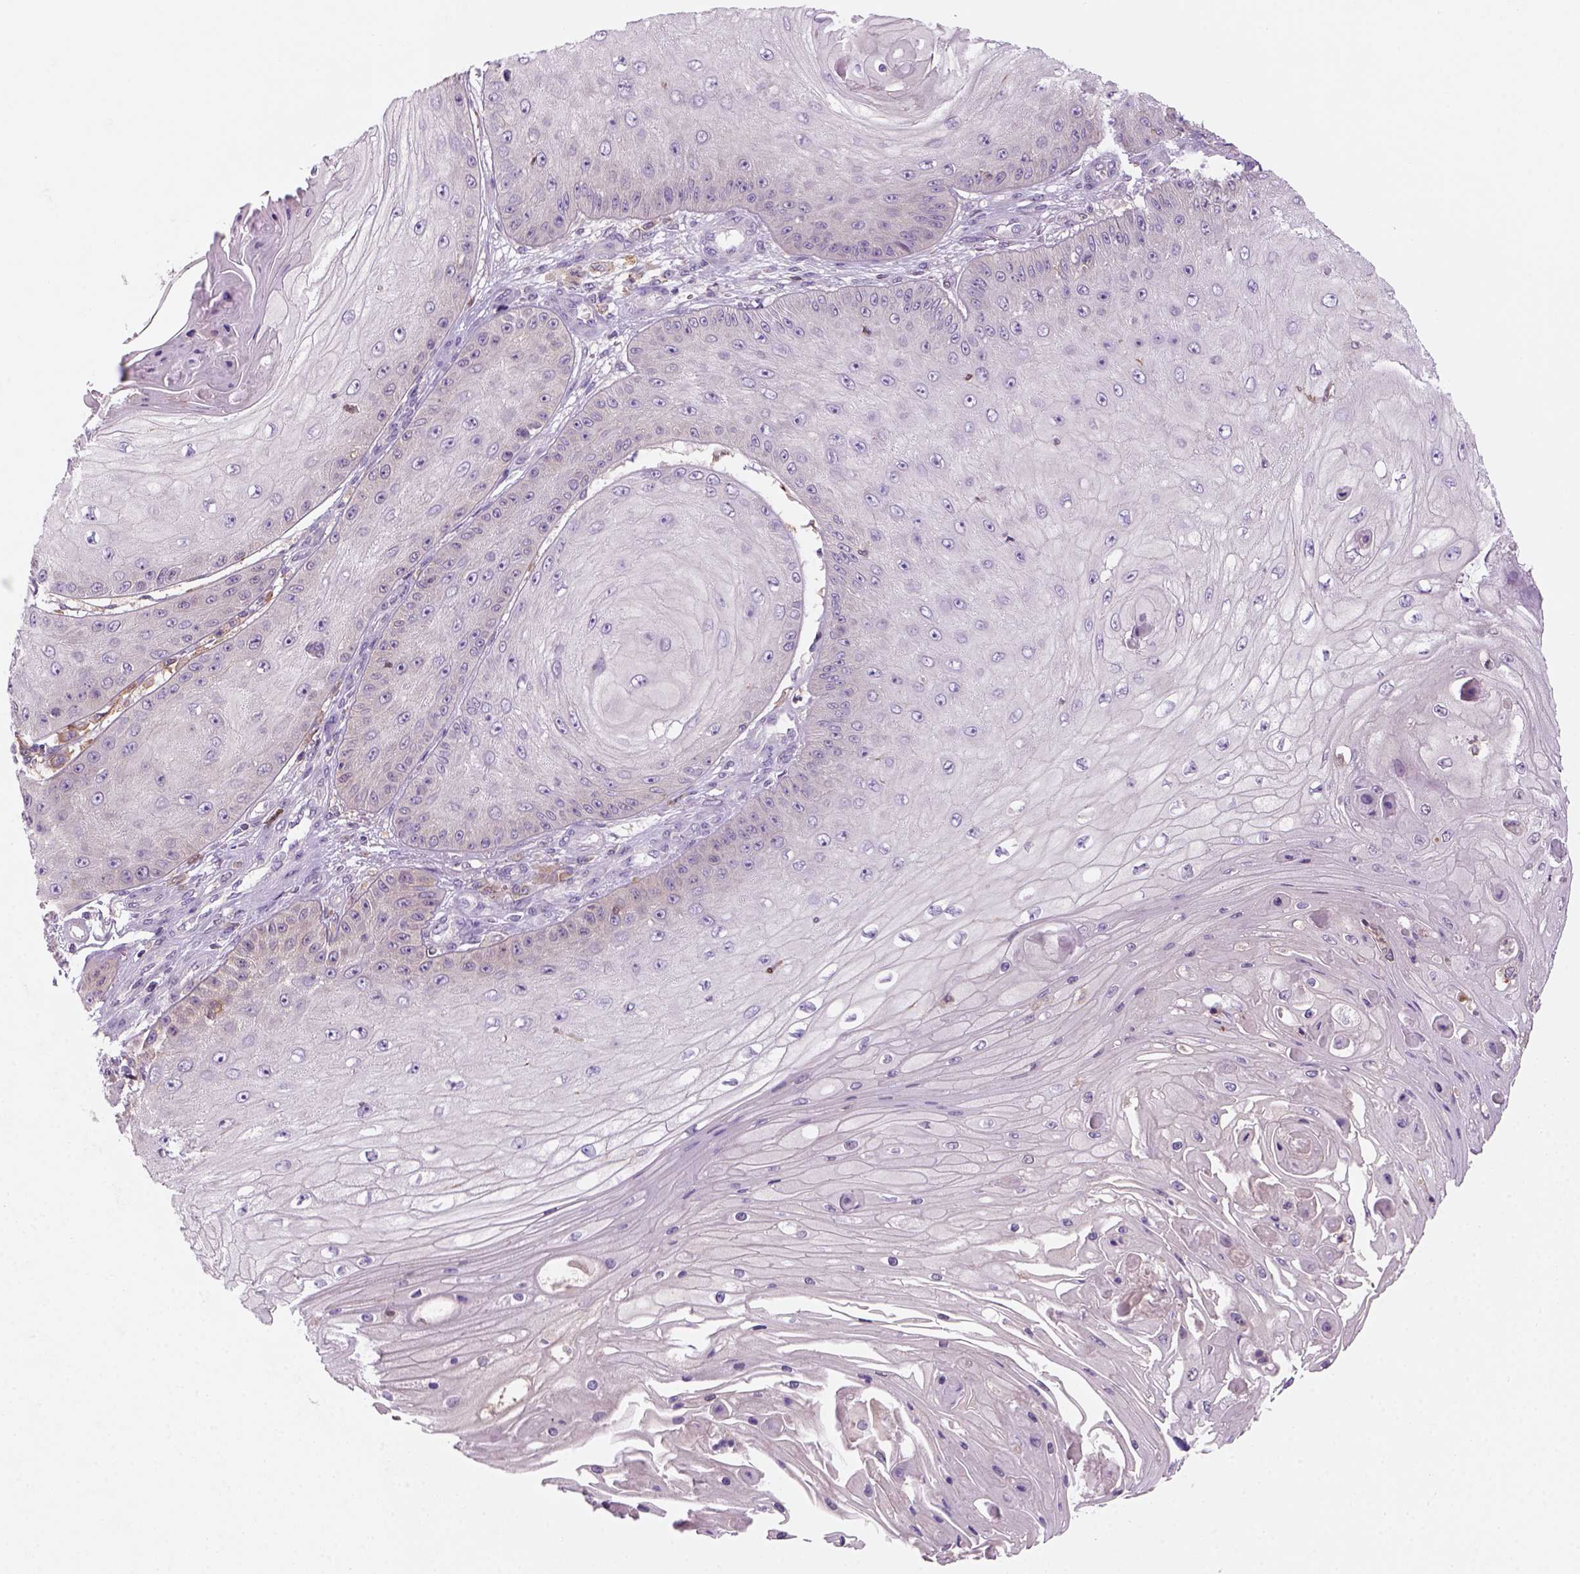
{"staining": {"intensity": "negative", "quantity": "none", "location": "none"}, "tissue": "skin cancer", "cell_type": "Tumor cells", "image_type": "cancer", "snomed": [{"axis": "morphology", "description": "Squamous cell carcinoma, NOS"}, {"axis": "topography", "description": "Skin"}], "caption": "An immunohistochemistry (IHC) micrograph of skin cancer (squamous cell carcinoma) is shown. There is no staining in tumor cells of skin cancer (squamous cell carcinoma).", "gene": "GOT1", "patient": {"sex": "male", "age": 70}}